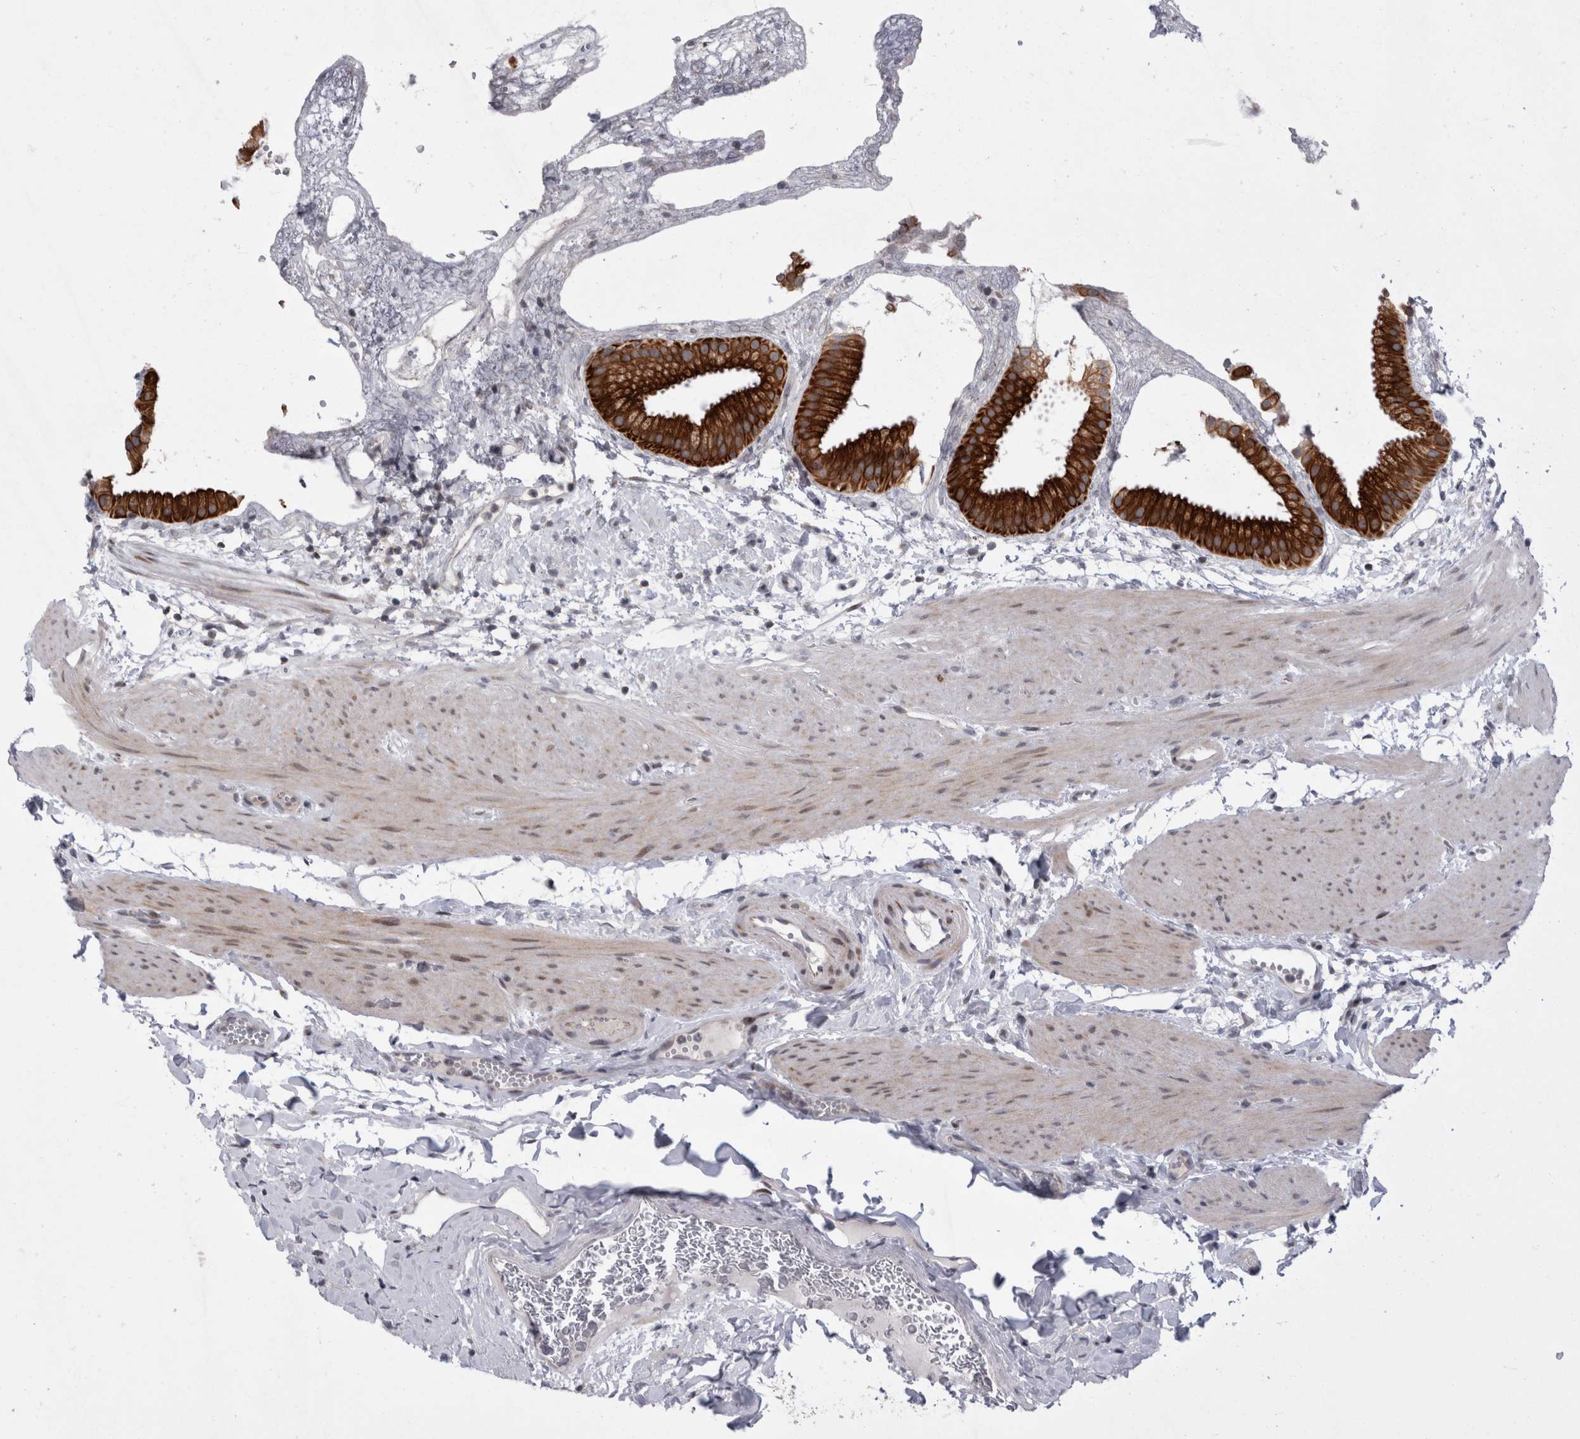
{"staining": {"intensity": "strong", "quantity": ">75%", "location": "cytoplasmic/membranous"}, "tissue": "gallbladder", "cell_type": "Glandular cells", "image_type": "normal", "snomed": [{"axis": "morphology", "description": "Normal tissue, NOS"}, {"axis": "topography", "description": "Gallbladder"}], "caption": "Immunohistochemical staining of normal human gallbladder displays high levels of strong cytoplasmic/membranous expression in approximately >75% of glandular cells.", "gene": "UTP25", "patient": {"sex": "female", "age": 64}}